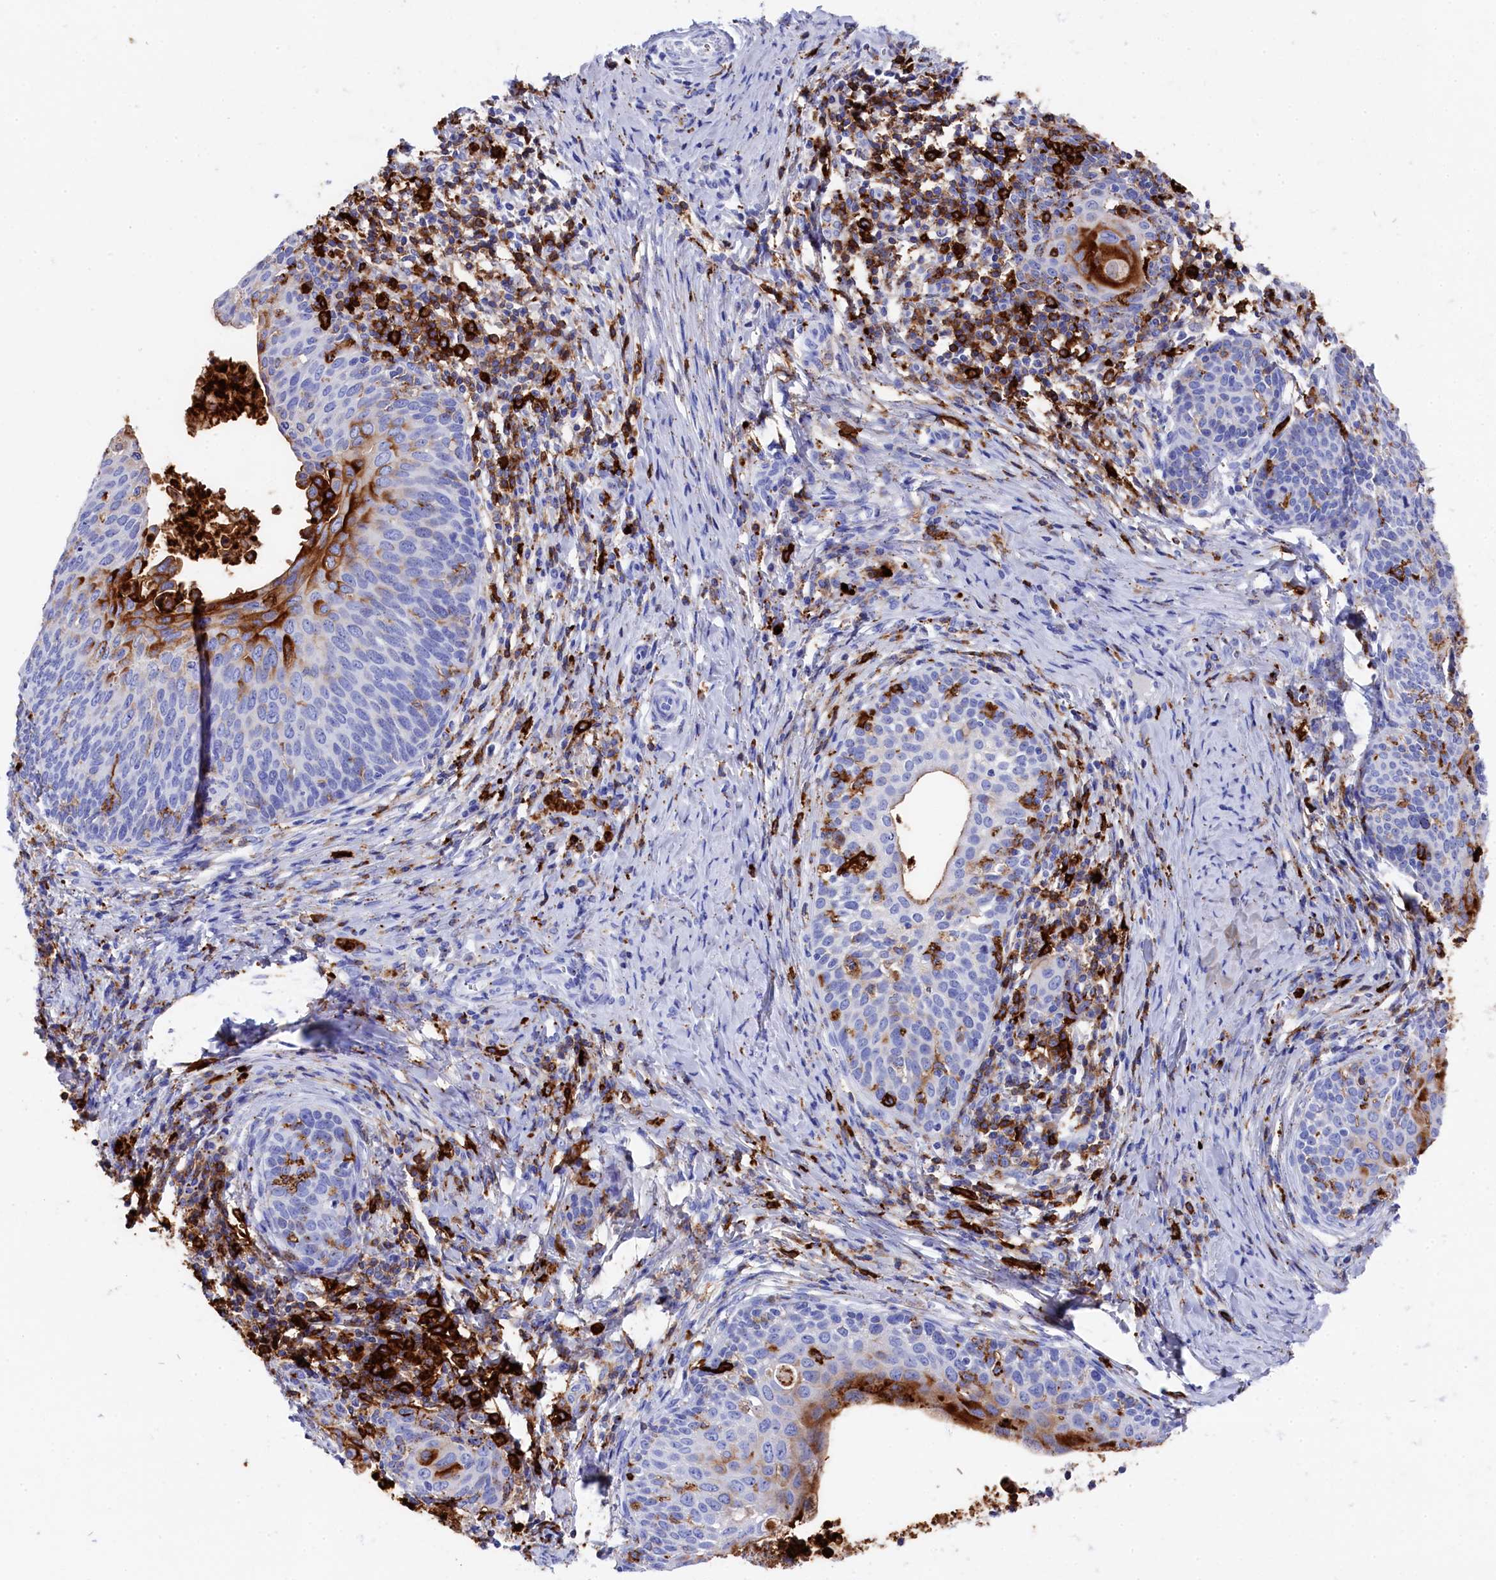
{"staining": {"intensity": "strong", "quantity": "<25%", "location": "cytoplasmic/membranous"}, "tissue": "cervical cancer", "cell_type": "Tumor cells", "image_type": "cancer", "snomed": [{"axis": "morphology", "description": "Squamous cell carcinoma, NOS"}, {"axis": "topography", "description": "Cervix"}], "caption": "The immunohistochemical stain highlights strong cytoplasmic/membranous staining in tumor cells of cervical cancer tissue.", "gene": "PLAC8", "patient": {"sex": "female", "age": 52}}